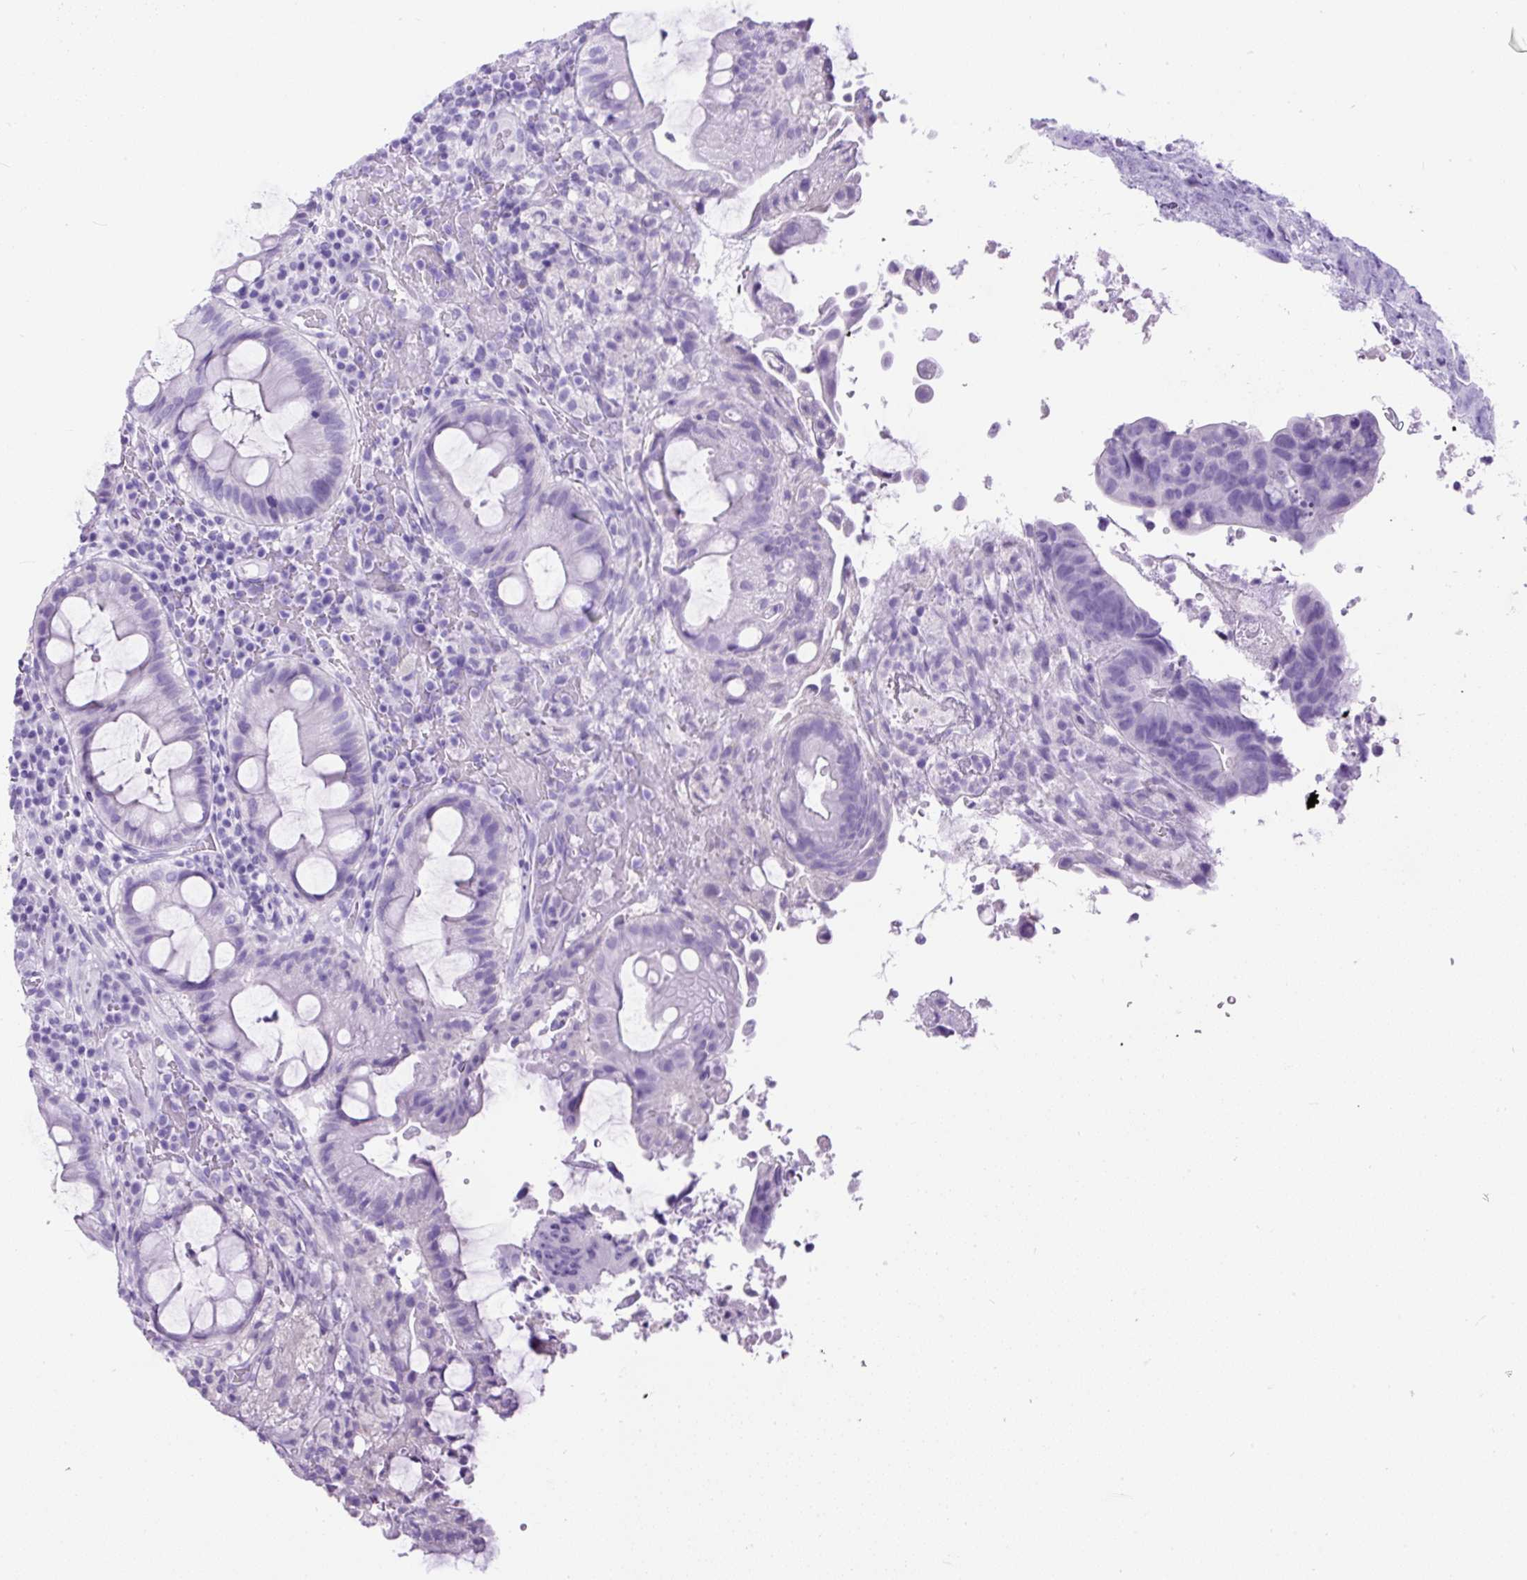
{"staining": {"intensity": "negative", "quantity": "none", "location": "none"}, "tissue": "colorectal cancer", "cell_type": "Tumor cells", "image_type": "cancer", "snomed": [{"axis": "morphology", "description": "Adenocarcinoma, NOS"}, {"axis": "topography", "description": "Colon"}], "caption": "Immunohistochemical staining of human adenocarcinoma (colorectal) shows no significant staining in tumor cells.", "gene": "PDIA2", "patient": {"sex": "male", "age": 87}}